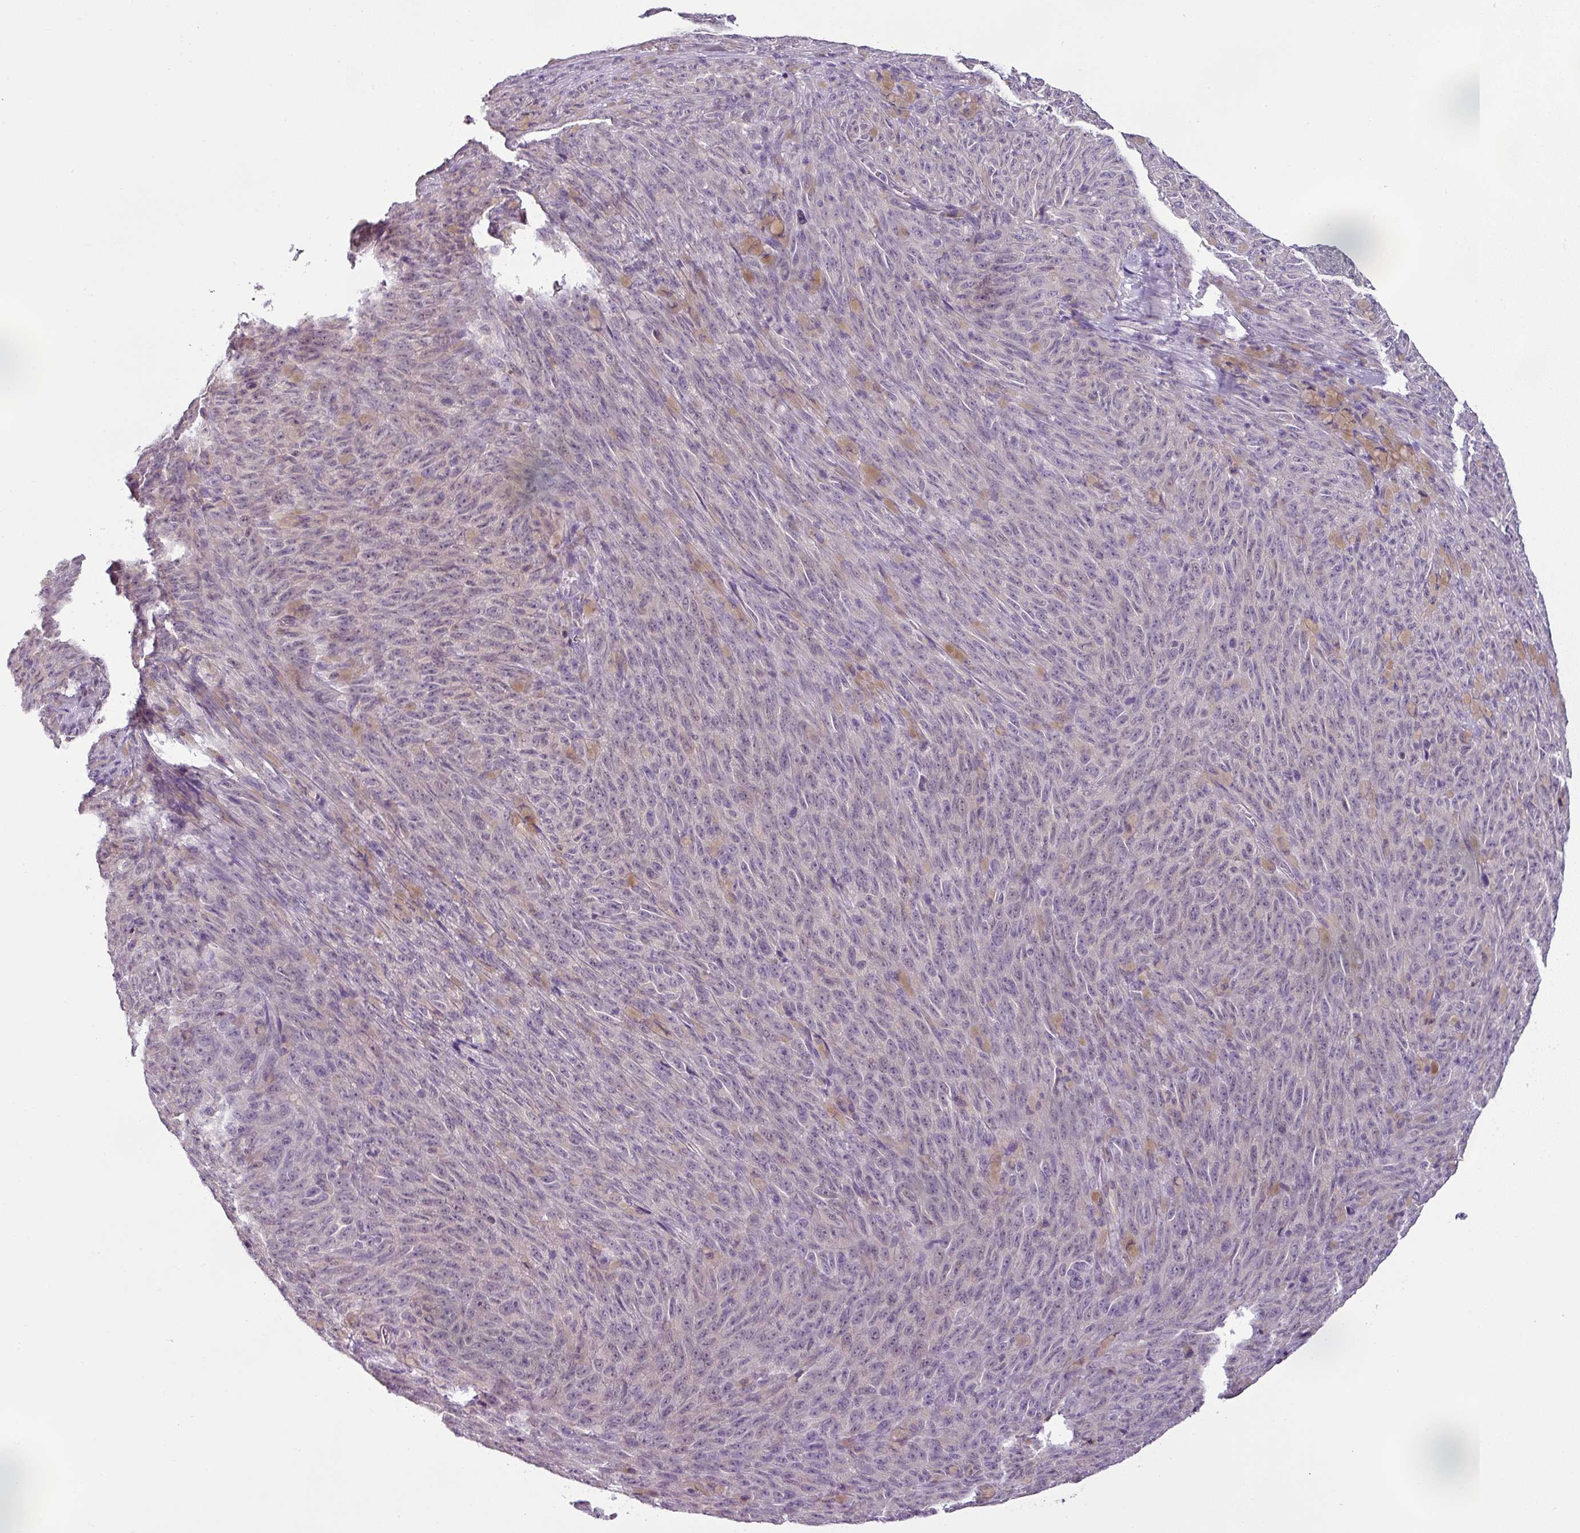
{"staining": {"intensity": "negative", "quantity": "none", "location": "none"}, "tissue": "melanoma", "cell_type": "Tumor cells", "image_type": "cancer", "snomed": [{"axis": "morphology", "description": "Malignant melanoma, NOS"}, {"axis": "topography", "description": "Skin"}], "caption": "Immunohistochemical staining of malignant melanoma shows no significant staining in tumor cells. (Immunohistochemistry (ihc), brightfield microscopy, high magnification).", "gene": "OR52D1", "patient": {"sex": "female", "age": 82}}